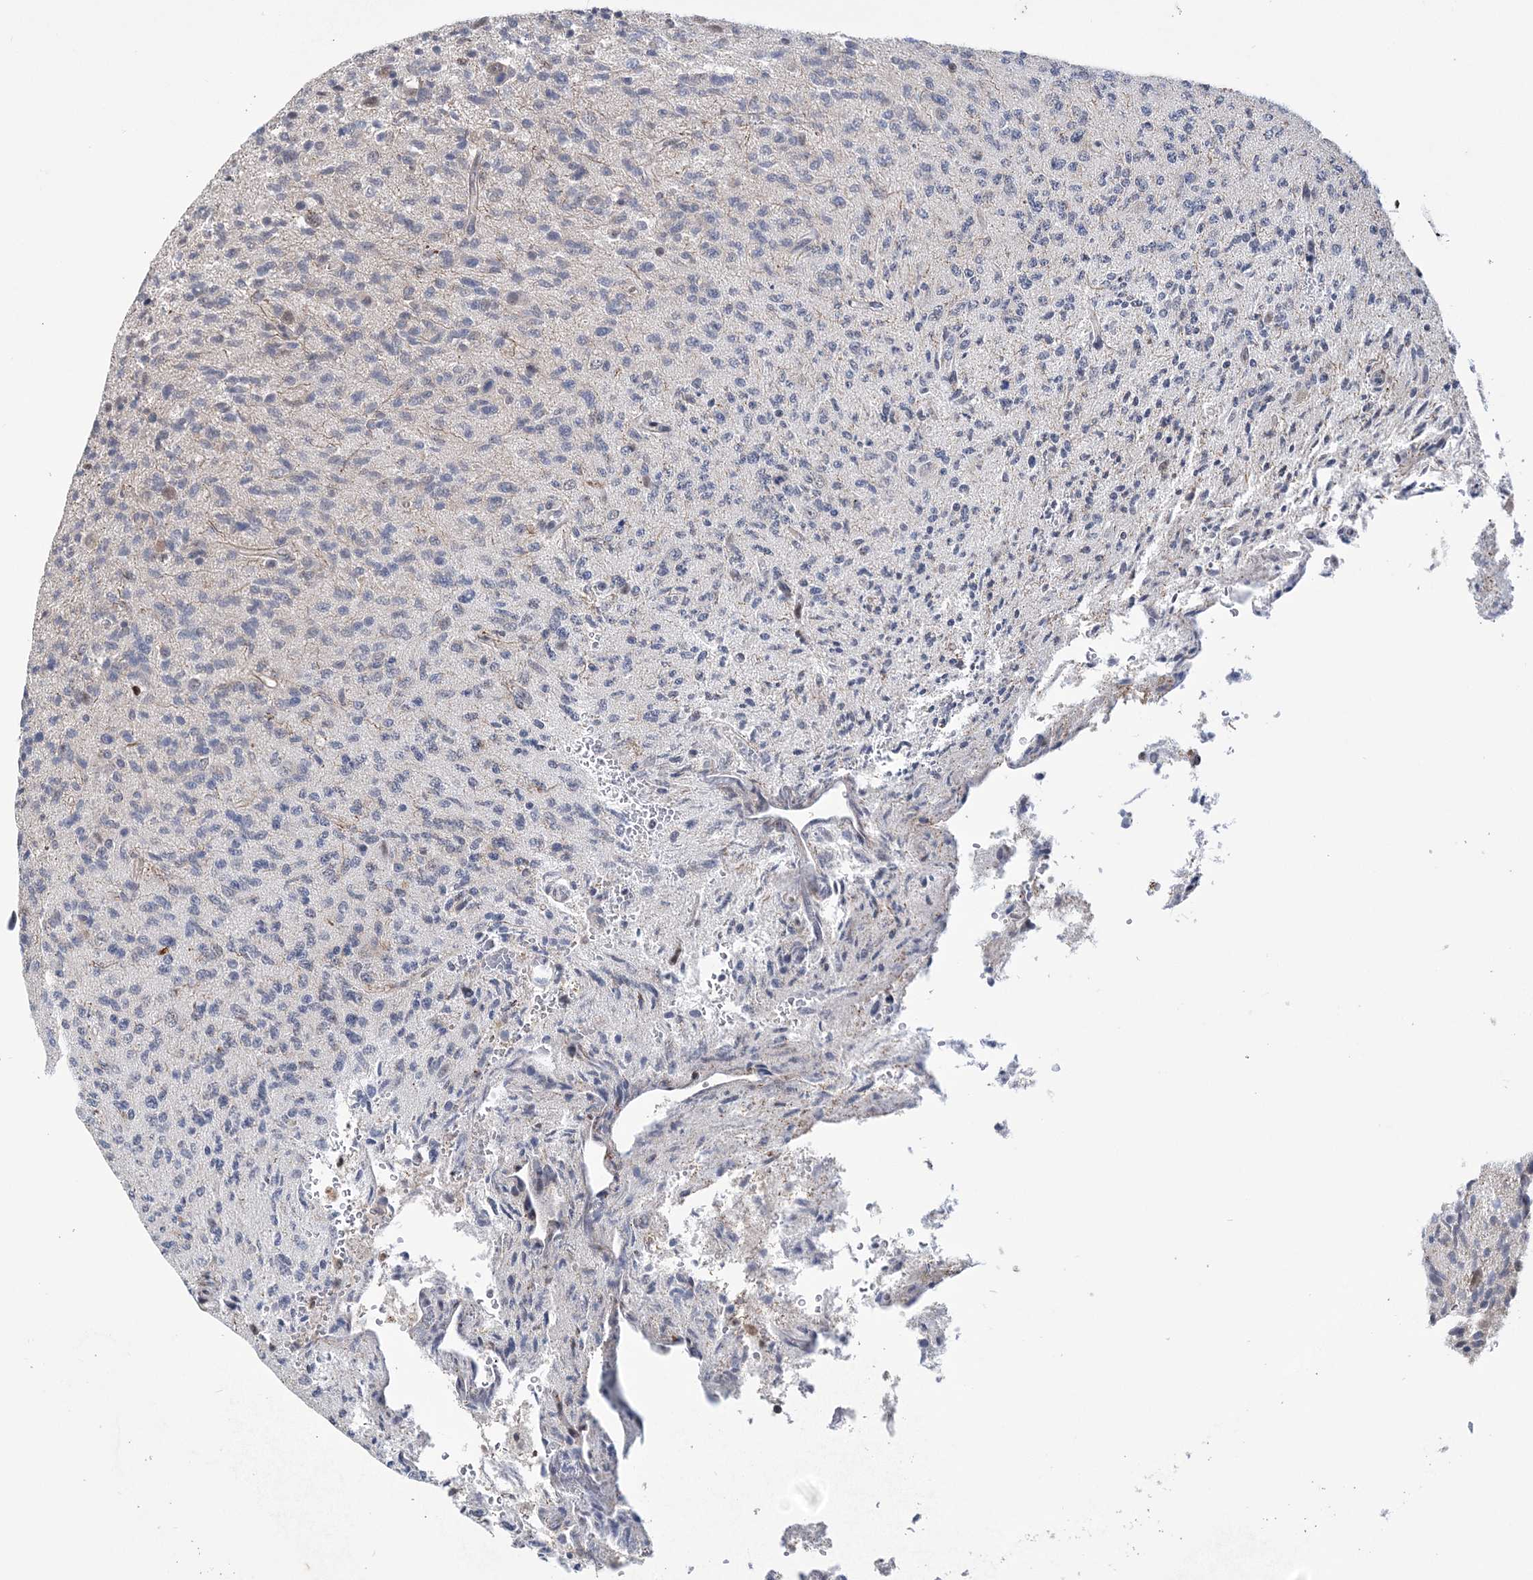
{"staining": {"intensity": "moderate", "quantity": "25%-75%", "location": "nuclear"}, "tissue": "glioma", "cell_type": "Tumor cells", "image_type": "cancer", "snomed": [{"axis": "morphology", "description": "Glioma, malignant, High grade"}, {"axis": "topography", "description": "Brain"}], "caption": "About 25%-75% of tumor cells in human glioma demonstrate moderate nuclear protein positivity as visualized by brown immunohistochemical staining.", "gene": "TATDN2", "patient": {"sex": "female", "age": 57}}